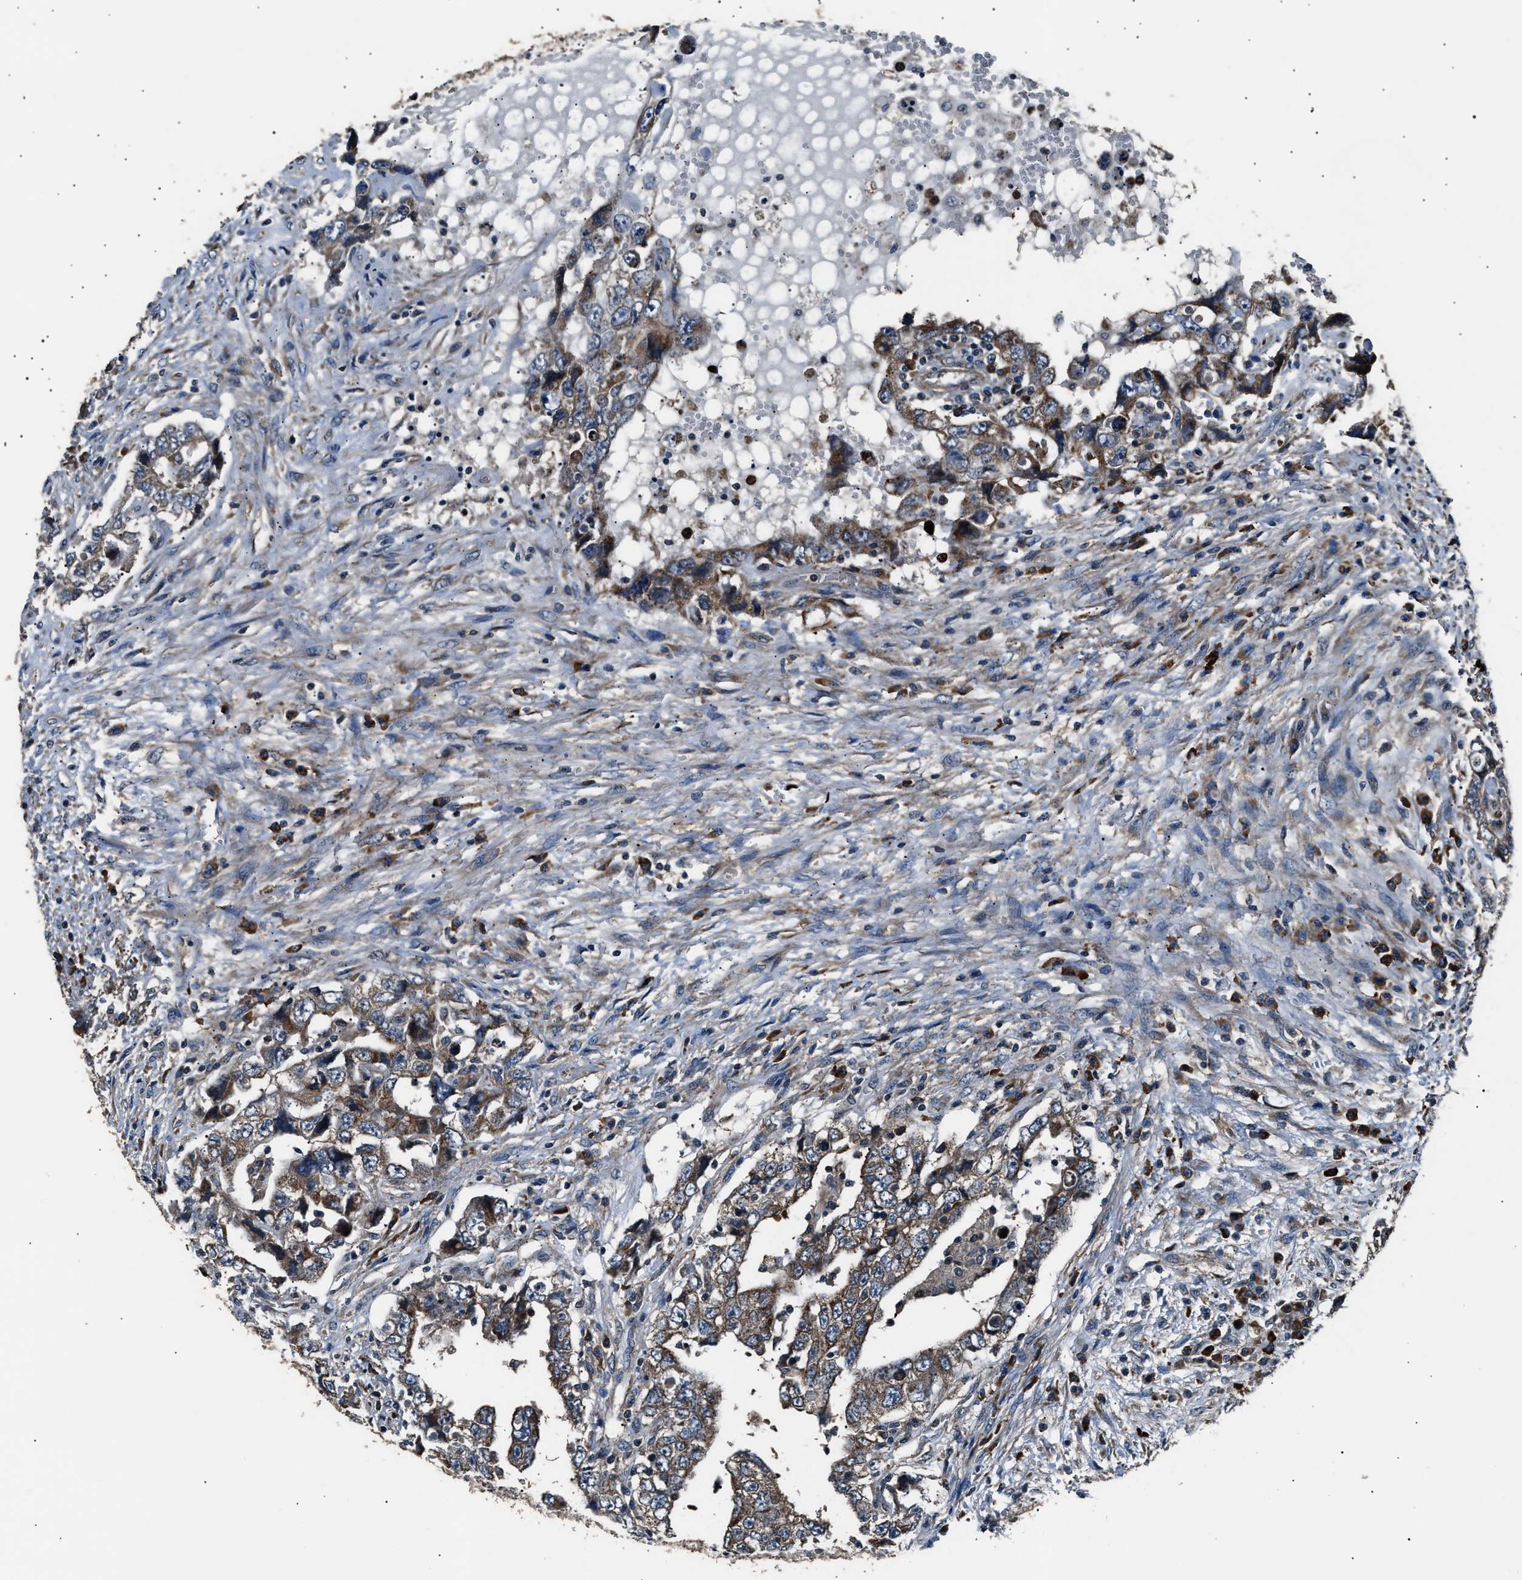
{"staining": {"intensity": "moderate", "quantity": ">75%", "location": "cytoplasmic/membranous"}, "tissue": "testis cancer", "cell_type": "Tumor cells", "image_type": "cancer", "snomed": [{"axis": "morphology", "description": "Carcinoma, Embryonal, NOS"}, {"axis": "topography", "description": "Testis"}], "caption": "Moderate cytoplasmic/membranous positivity for a protein is present in about >75% of tumor cells of testis cancer using IHC.", "gene": "IMPDH2", "patient": {"sex": "male", "age": 26}}